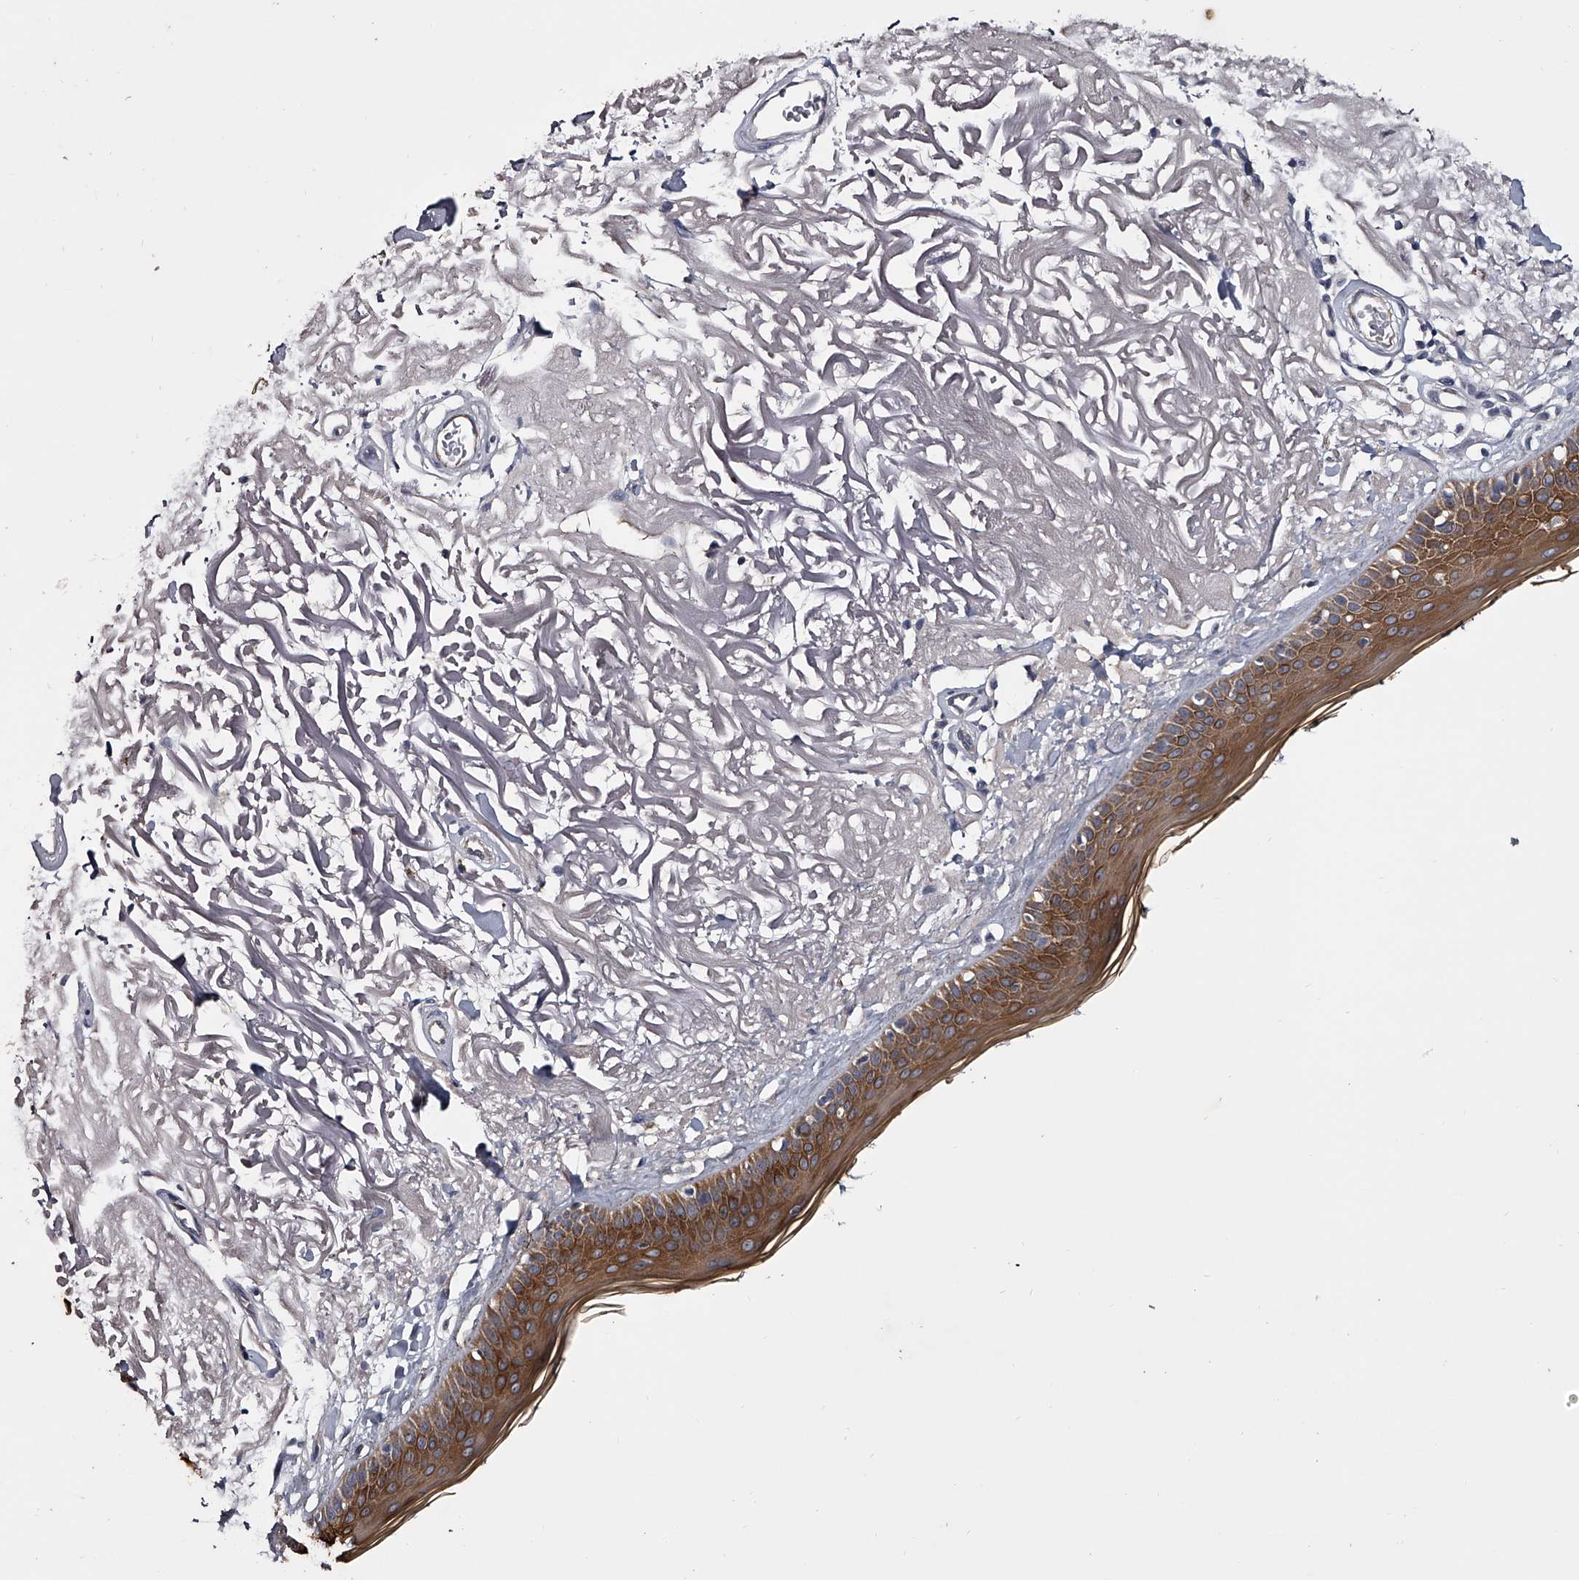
{"staining": {"intensity": "negative", "quantity": "none", "location": "none"}, "tissue": "skin", "cell_type": "Fibroblasts", "image_type": "normal", "snomed": [{"axis": "morphology", "description": "Normal tissue, NOS"}, {"axis": "topography", "description": "Skin"}, {"axis": "topography", "description": "Skeletal muscle"}], "caption": "A high-resolution image shows immunohistochemistry staining of unremarkable skin, which reveals no significant positivity in fibroblasts. (DAB (3,3'-diaminobenzidine) immunohistochemistry visualized using brightfield microscopy, high magnification).", "gene": "MDN1", "patient": {"sex": "male", "age": 83}}